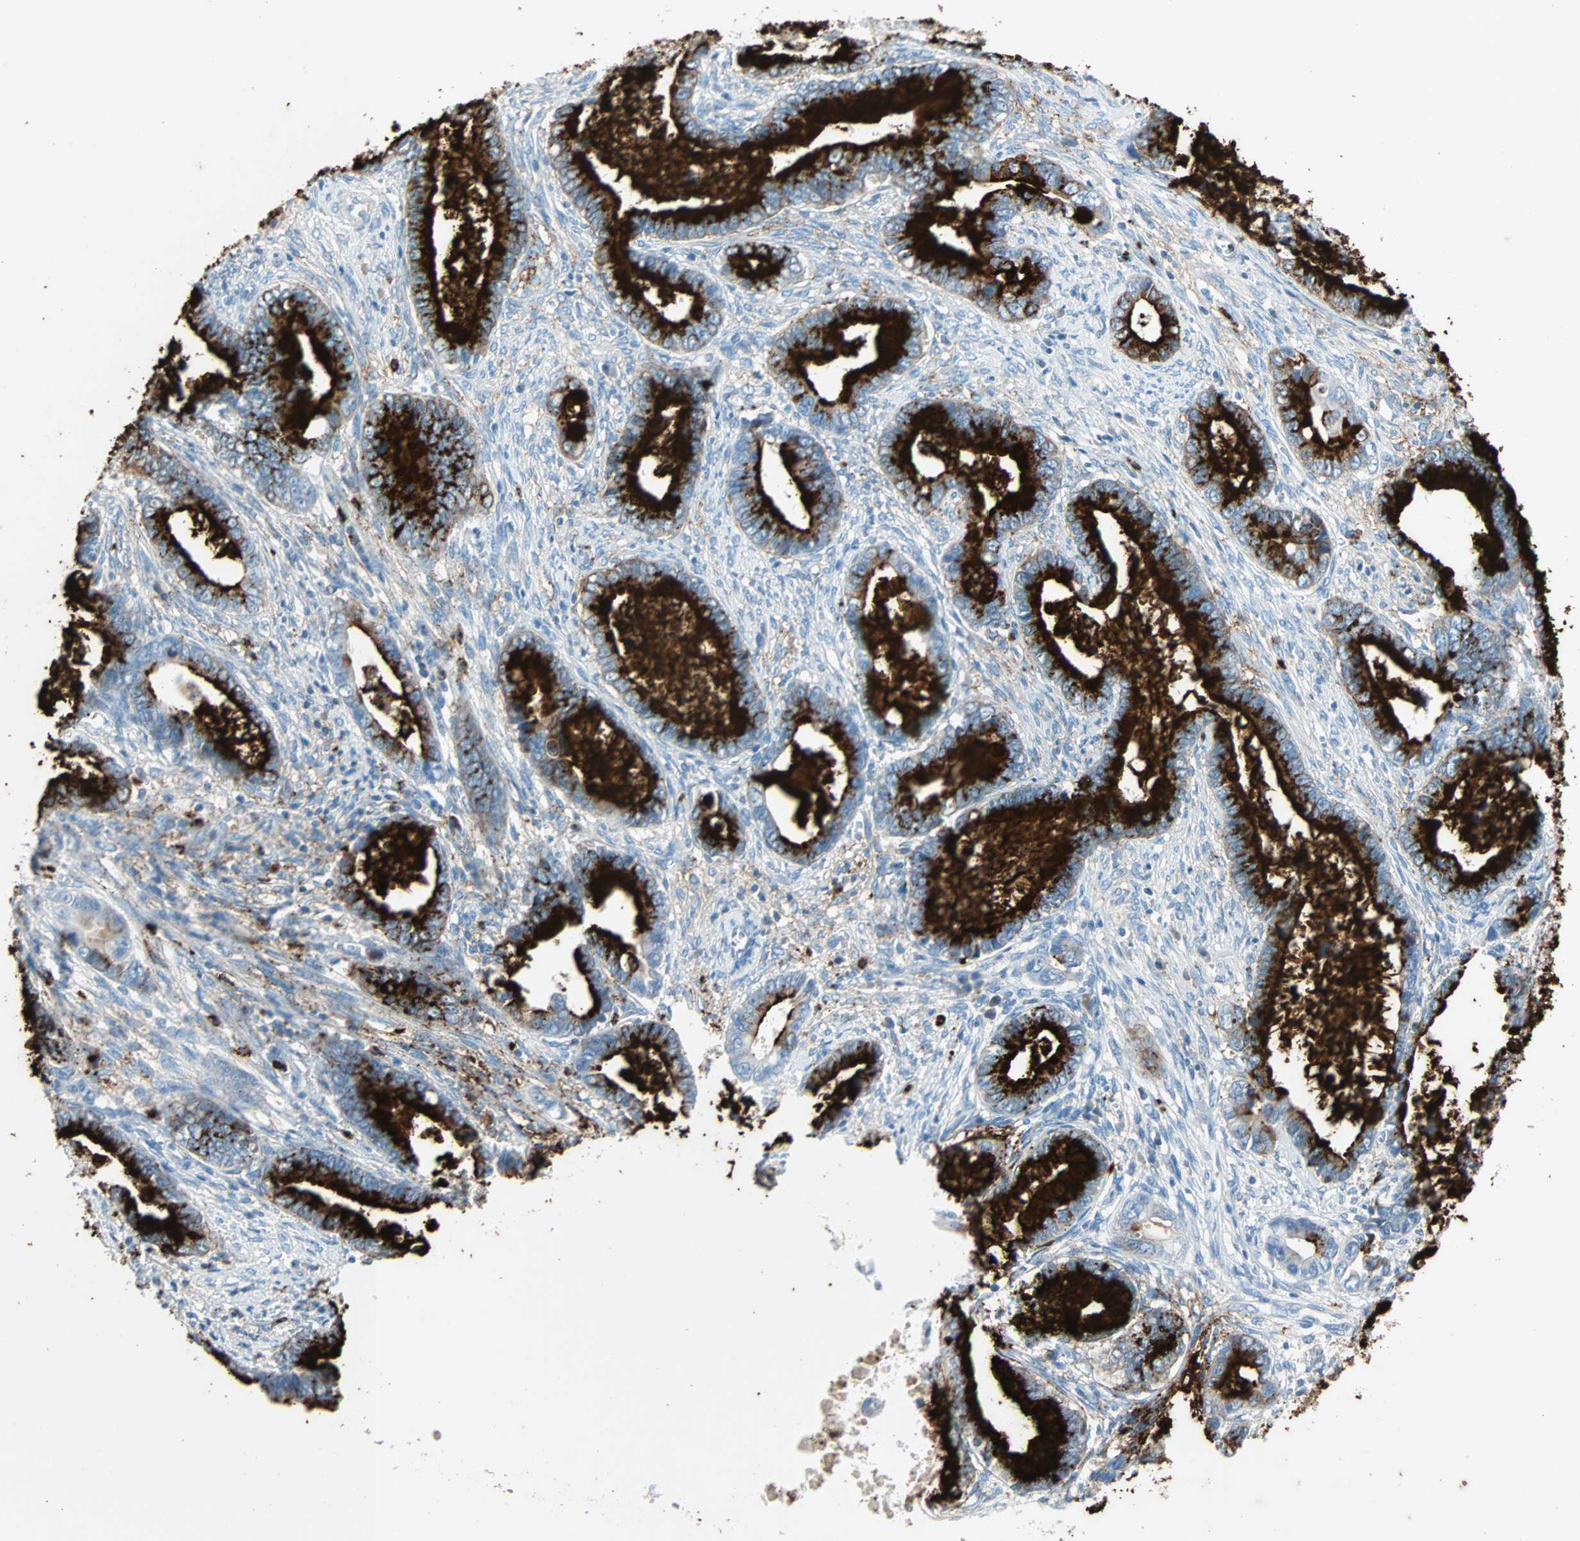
{"staining": {"intensity": "strong", "quantity": "25%-75%", "location": "cytoplasmic/membranous"}, "tissue": "cervical cancer", "cell_type": "Tumor cells", "image_type": "cancer", "snomed": [{"axis": "morphology", "description": "Adenocarcinoma, NOS"}, {"axis": "topography", "description": "Cervix"}], "caption": "Adenocarcinoma (cervical) stained with a brown dye reveals strong cytoplasmic/membranous positive positivity in about 25%-75% of tumor cells.", "gene": "CLEC4A", "patient": {"sex": "female", "age": 44}}